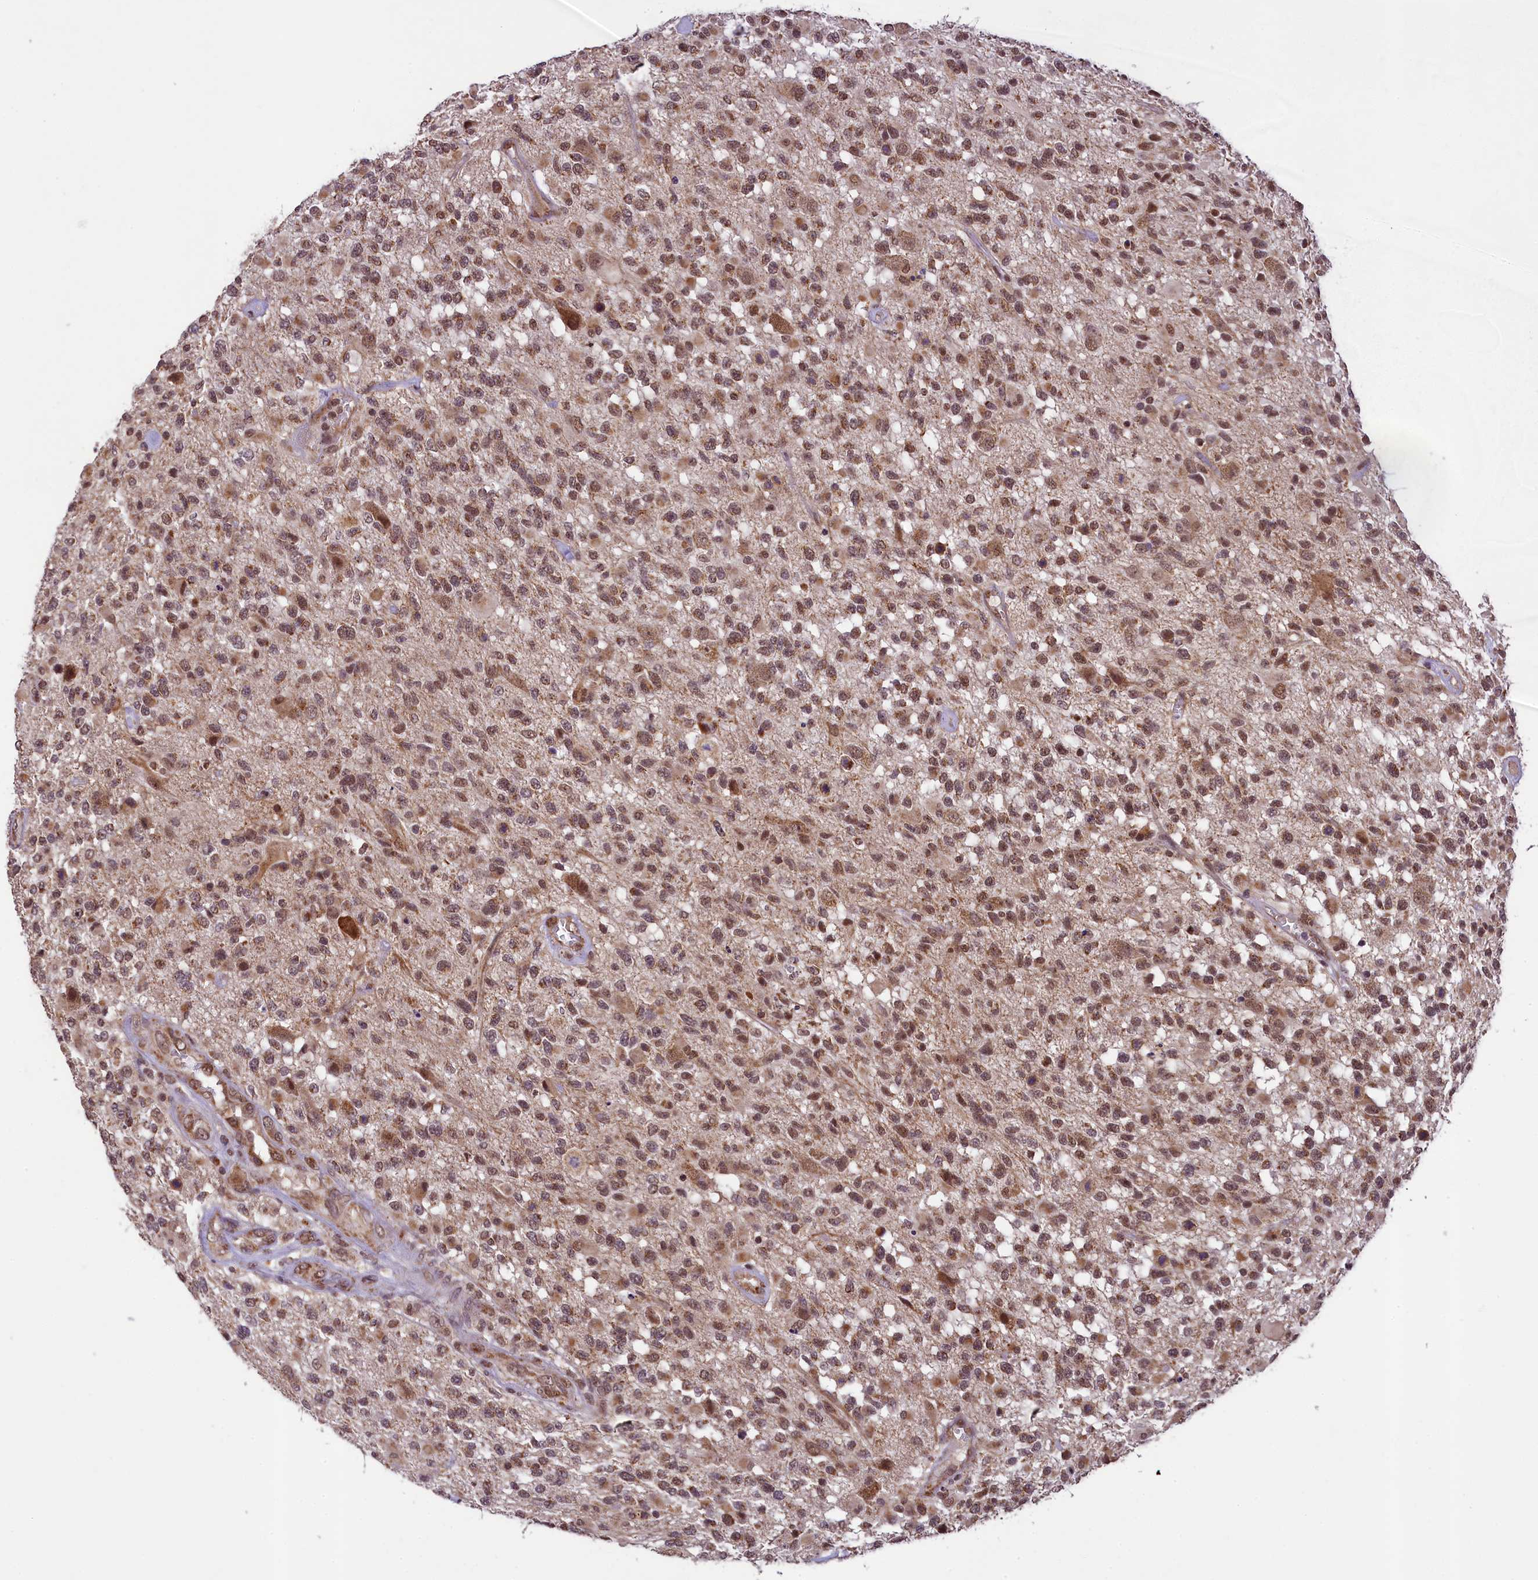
{"staining": {"intensity": "moderate", "quantity": "25%-75%", "location": "nuclear"}, "tissue": "glioma", "cell_type": "Tumor cells", "image_type": "cancer", "snomed": [{"axis": "morphology", "description": "Glioma, malignant, High grade"}, {"axis": "morphology", "description": "Glioblastoma, NOS"}, {"axis": "topography", "description": "Brain"}], "caption": "IHC (DAB (3,3'-diaminobenzidine)) staining of human glioblastoma displays moderate nuclear protein staining in approximately 25%-75% of tumor cells.", "gene": "PAF1", "patient": {"sex": "male", "age": 60}}